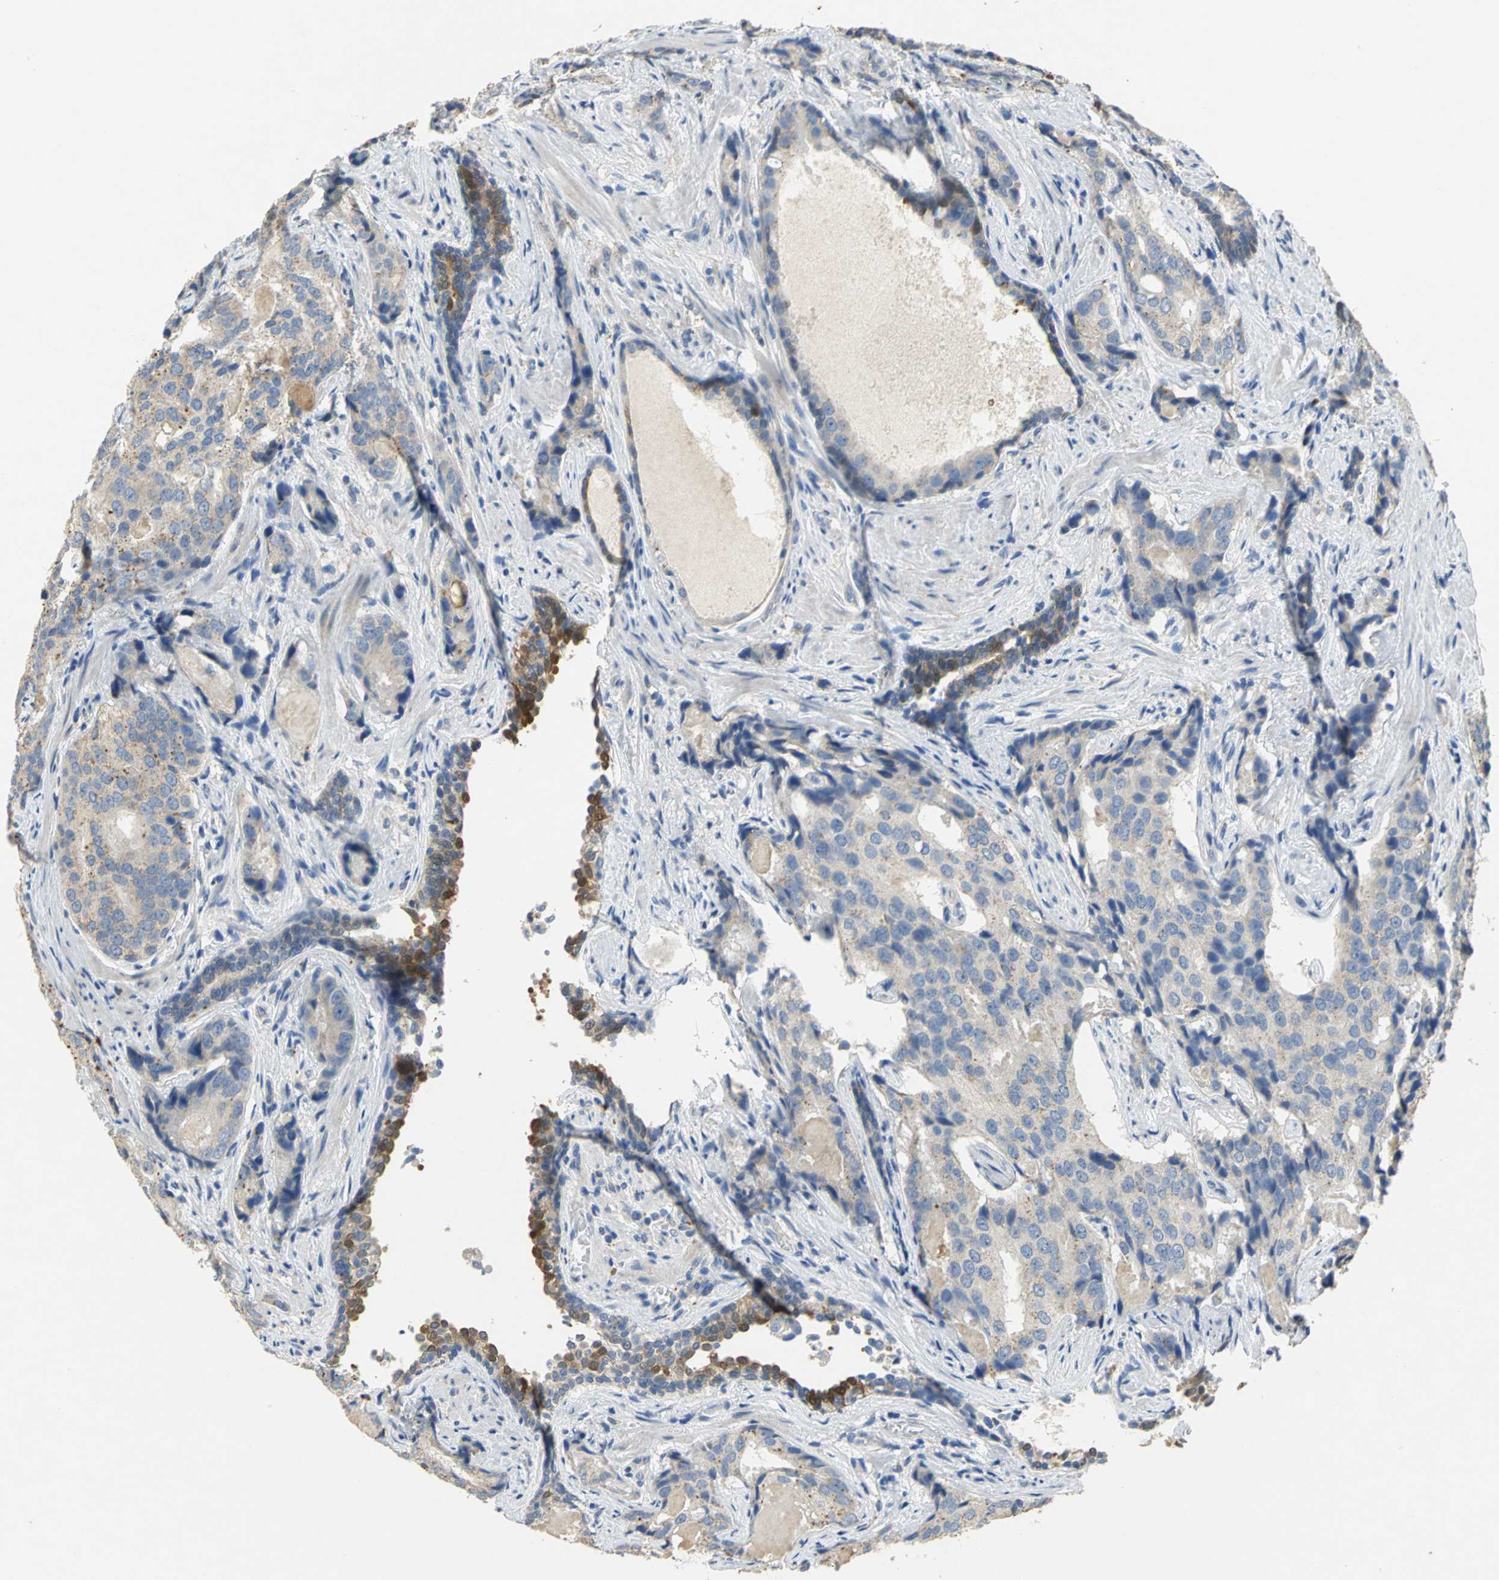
{"staining": {"intensity": "moderate", "quantity": "<25%", "location": "cytoplasmic/membranous"}, "tissue": "prostate cancer", "cell_type": "Tumor cells", "image_type": "cancer", "snomed": [{"axis": "morphology", "description": "Adenocarcinoma, High grade"}, {"axis": "topography", "description": "Prostate"}], "caption": "Tumor cells show low levels of moderate cytoplasmic/membranous positivity in approximately <25% of cells in prostate cancer. The protein is stained brown, and the nuclei are stained in blue (DAB (3,3'-diaminobenzidine) IHC with brightfield microscopy, high magnification).", "gene": "IL17RB", "patient": {"sex": "male", "age": 58}}